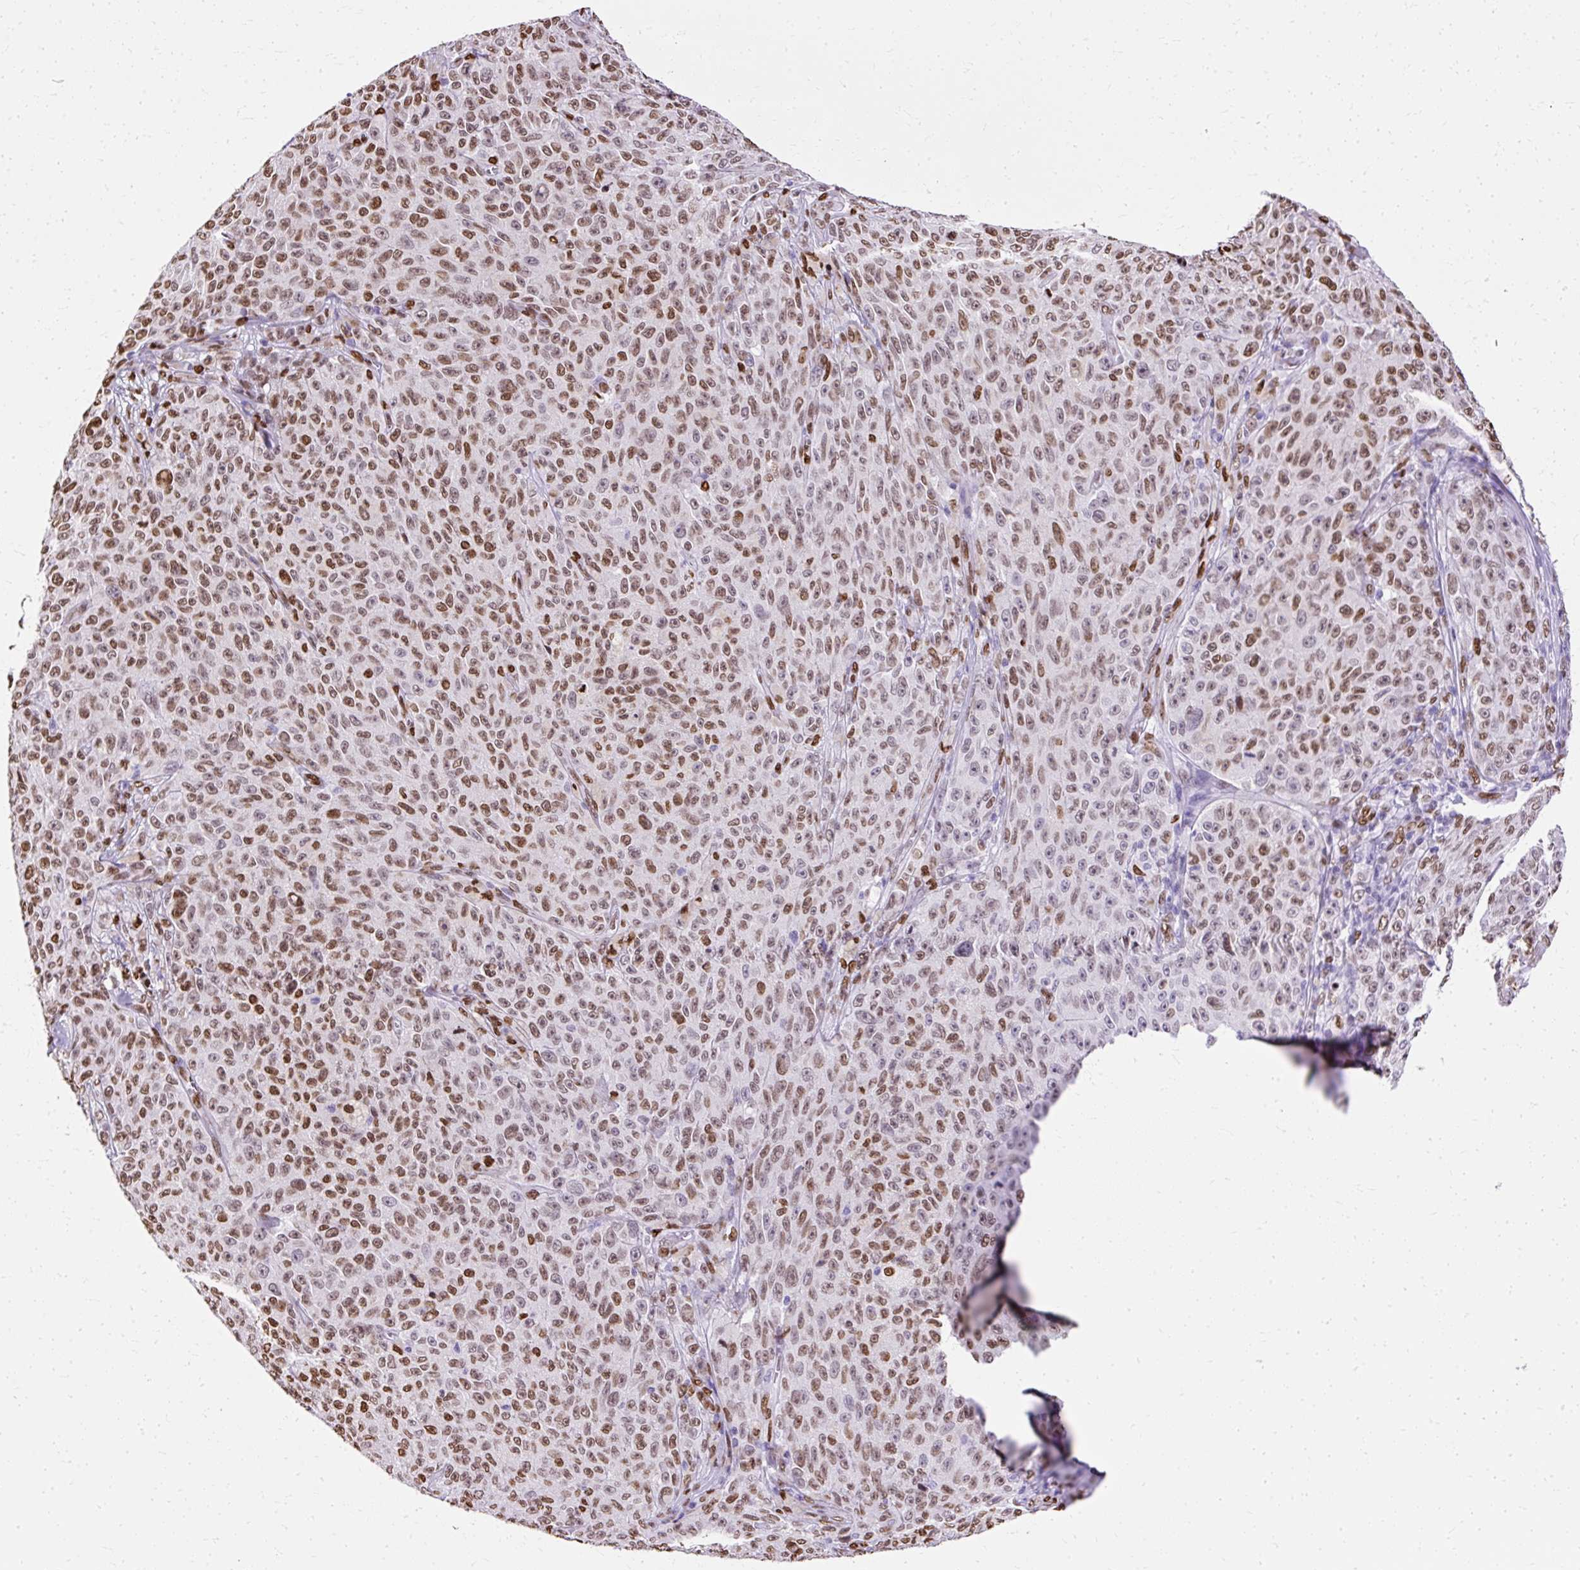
{"staining": {"intensity": "moderate", "quantity": ">75%", "location": "nuclear"}, "tissue": "melanoma", "cell_type": "Tumor cells", "image_type": "cancer", "snomed": [{"axis": "morphology", "description": "Malignant melanoma, NOS"}, {"axis": "topography", "description": "Skin"}], "caption": "The micrograph reveals a brown stain indicating the presence of a protein in the nuclear of tumor cells in malignant melanoma.", "gene": "TMEM184C", "patient": {"sex": "female", "age": 82}}